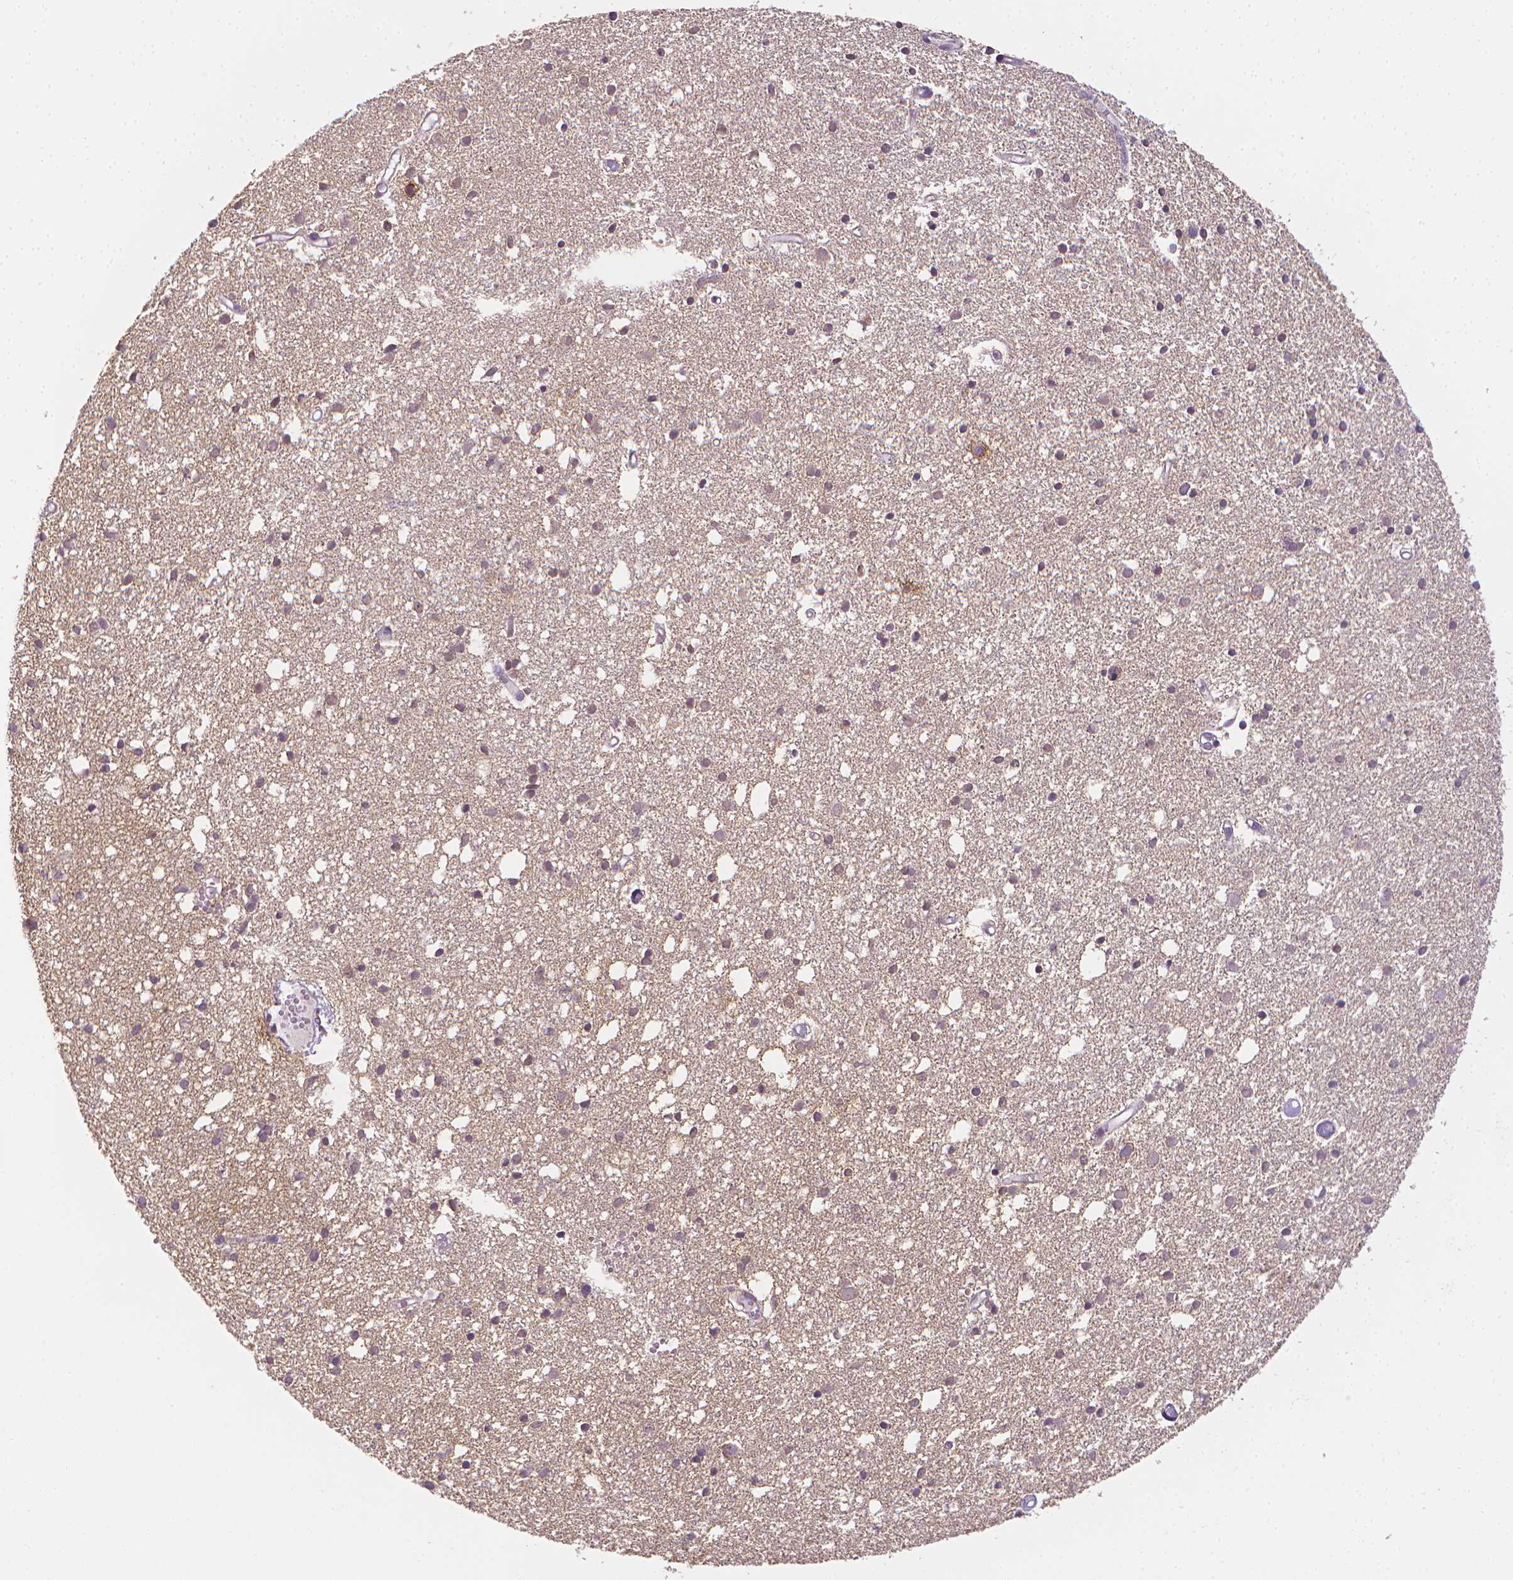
{"staining": {"intensity": "negative", "quantity": "none", "location": "none"}, "tissue": "cerebral cortex", "cell_type": "Endothelial cells", "image_type": "normal", "snomed": [{"axis": "morphology", "description": "Normal tissue, NOS"}, {"axis": "morphology", "description": "Glioma, malignant, High grade"}, {"axis": "topography", "description": "Cerebral cortex"}], "caption": "The histopathology image demonstrates no significant staining in endothelial cells of cerebral cortex. (Stains: DAB (3,3'-diaminobenzidine) immunohistochemistry (IHC) with hematoxylin counter stain, Microscopy: brightfield microscopy at high magnification).", "gene": "NCAN", "patient": {"sex": "male", "age": 71}}